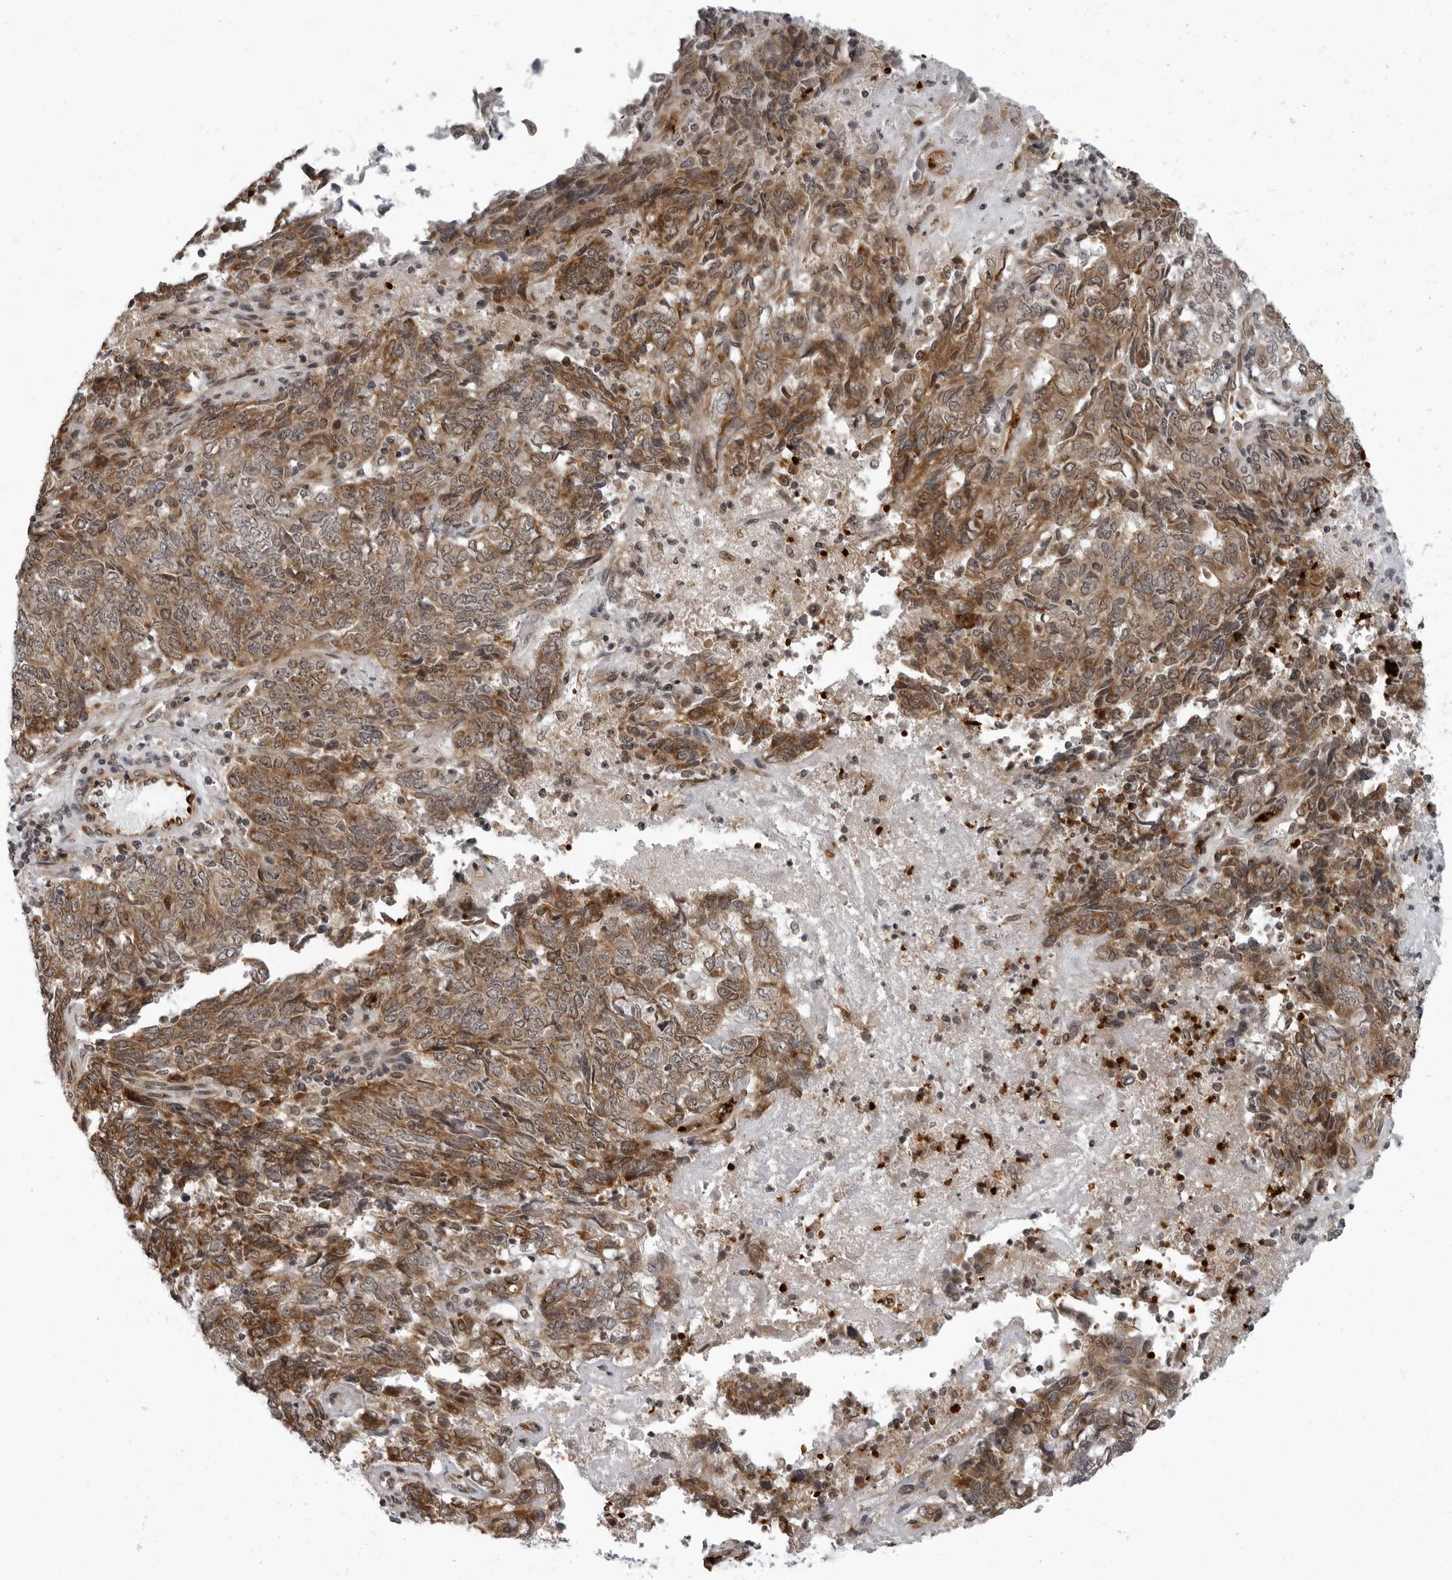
{"staining": {"intensity": "moderate", "quantity": ">75%", "location": "cytoplasmic/membranous"}, "tissue": "endometrial cancer", "cell_type": "Tumor cells", "image_type": "cancer", "snomed": [{"axis": "morphology", "description": "Adenocarcinoma, NOS"}, {"axis": "topography", "description": "Endometrium"}], "caption": "This is an image of IHC staining of endometrial adenocarcinoma, which shows moderate staining in the cytoplasmic/membranous of tumor cells.", "gene": "THOP1", "patient": {"sex": "female", "age": 80}}